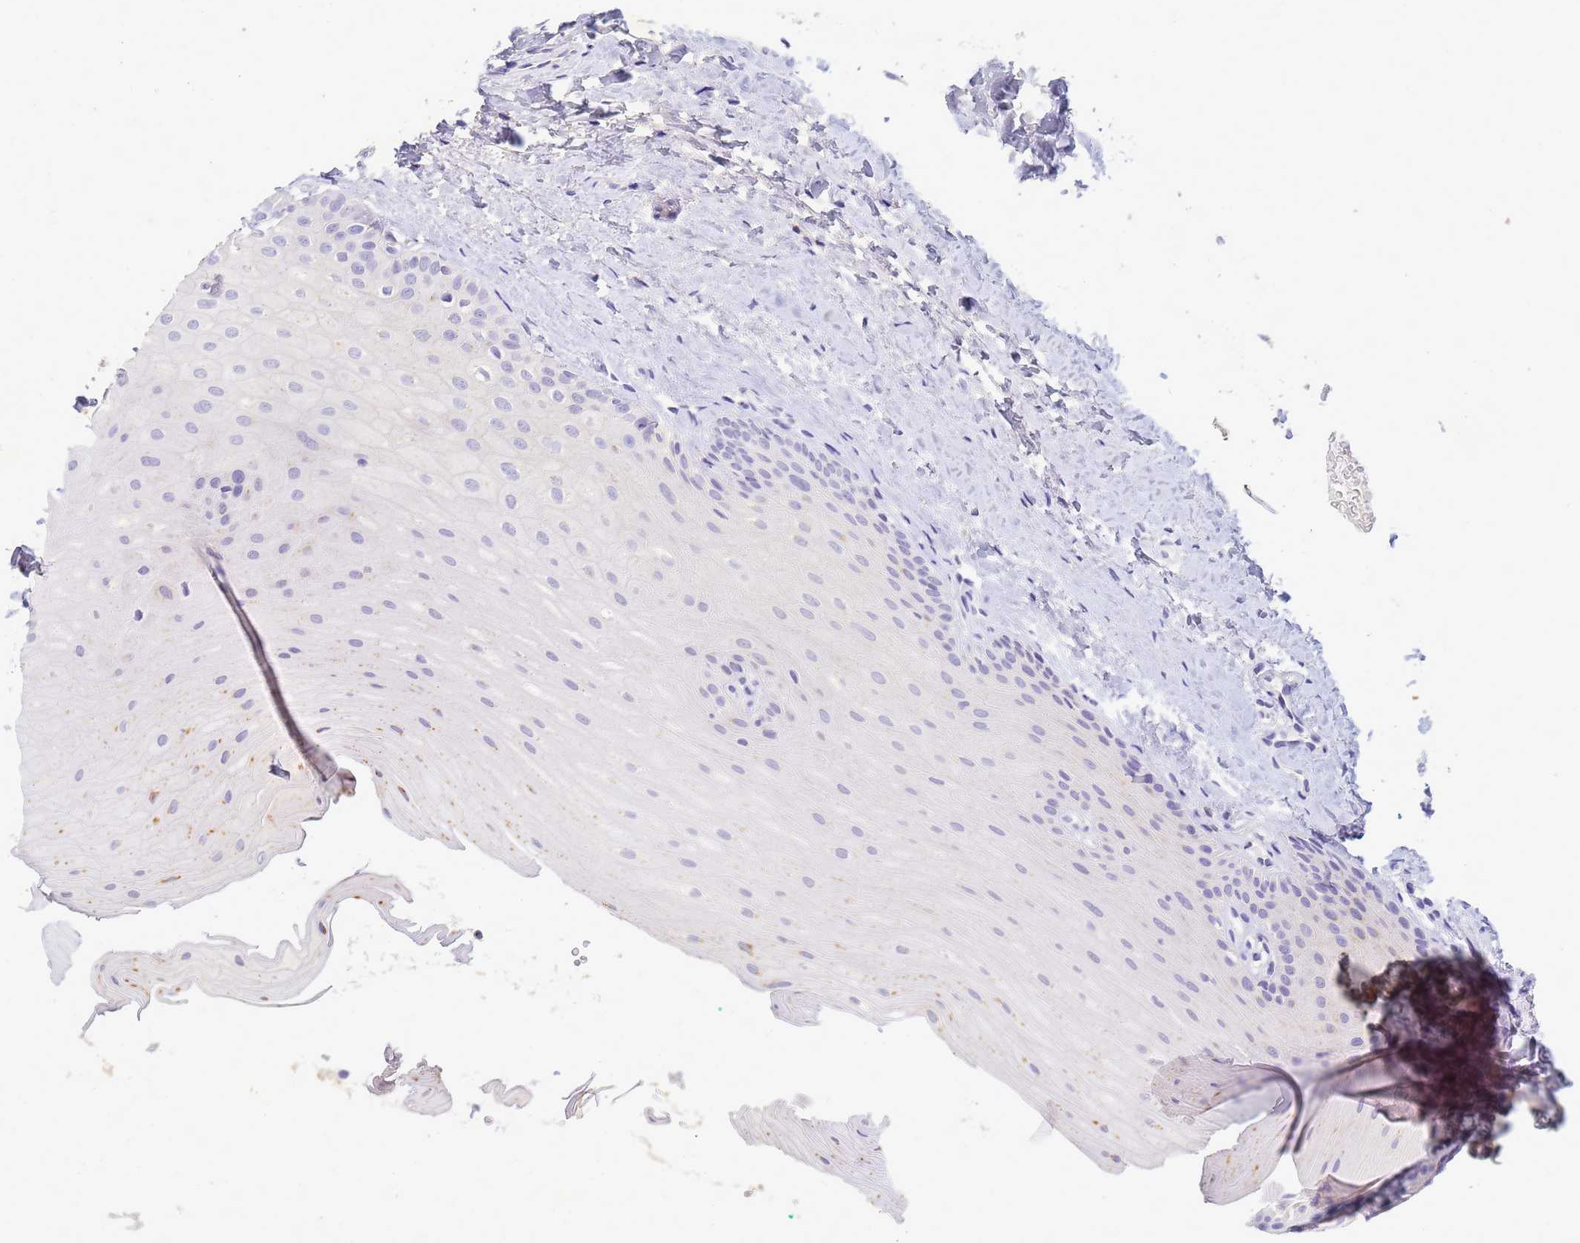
{"staining": {"intensity": "negative", "quantity": "none", "location": "none"}, "tissue": "oral mucosa", "cell_type": "Squamous epithelial cells", "image_type": "normal", "snomed": [{"axis": "morphology", "description": "Normal tissue, NOS"}, {"axis": "topography", "description": "Oral tissue"}], "caption": "The immunohistochemistry (IHC) histopathology image has no significant expression in squamous epithelial cells of oral mucosa.", "gene": "B3GNT8", "patient": {"sex": "female", "age": 67}}